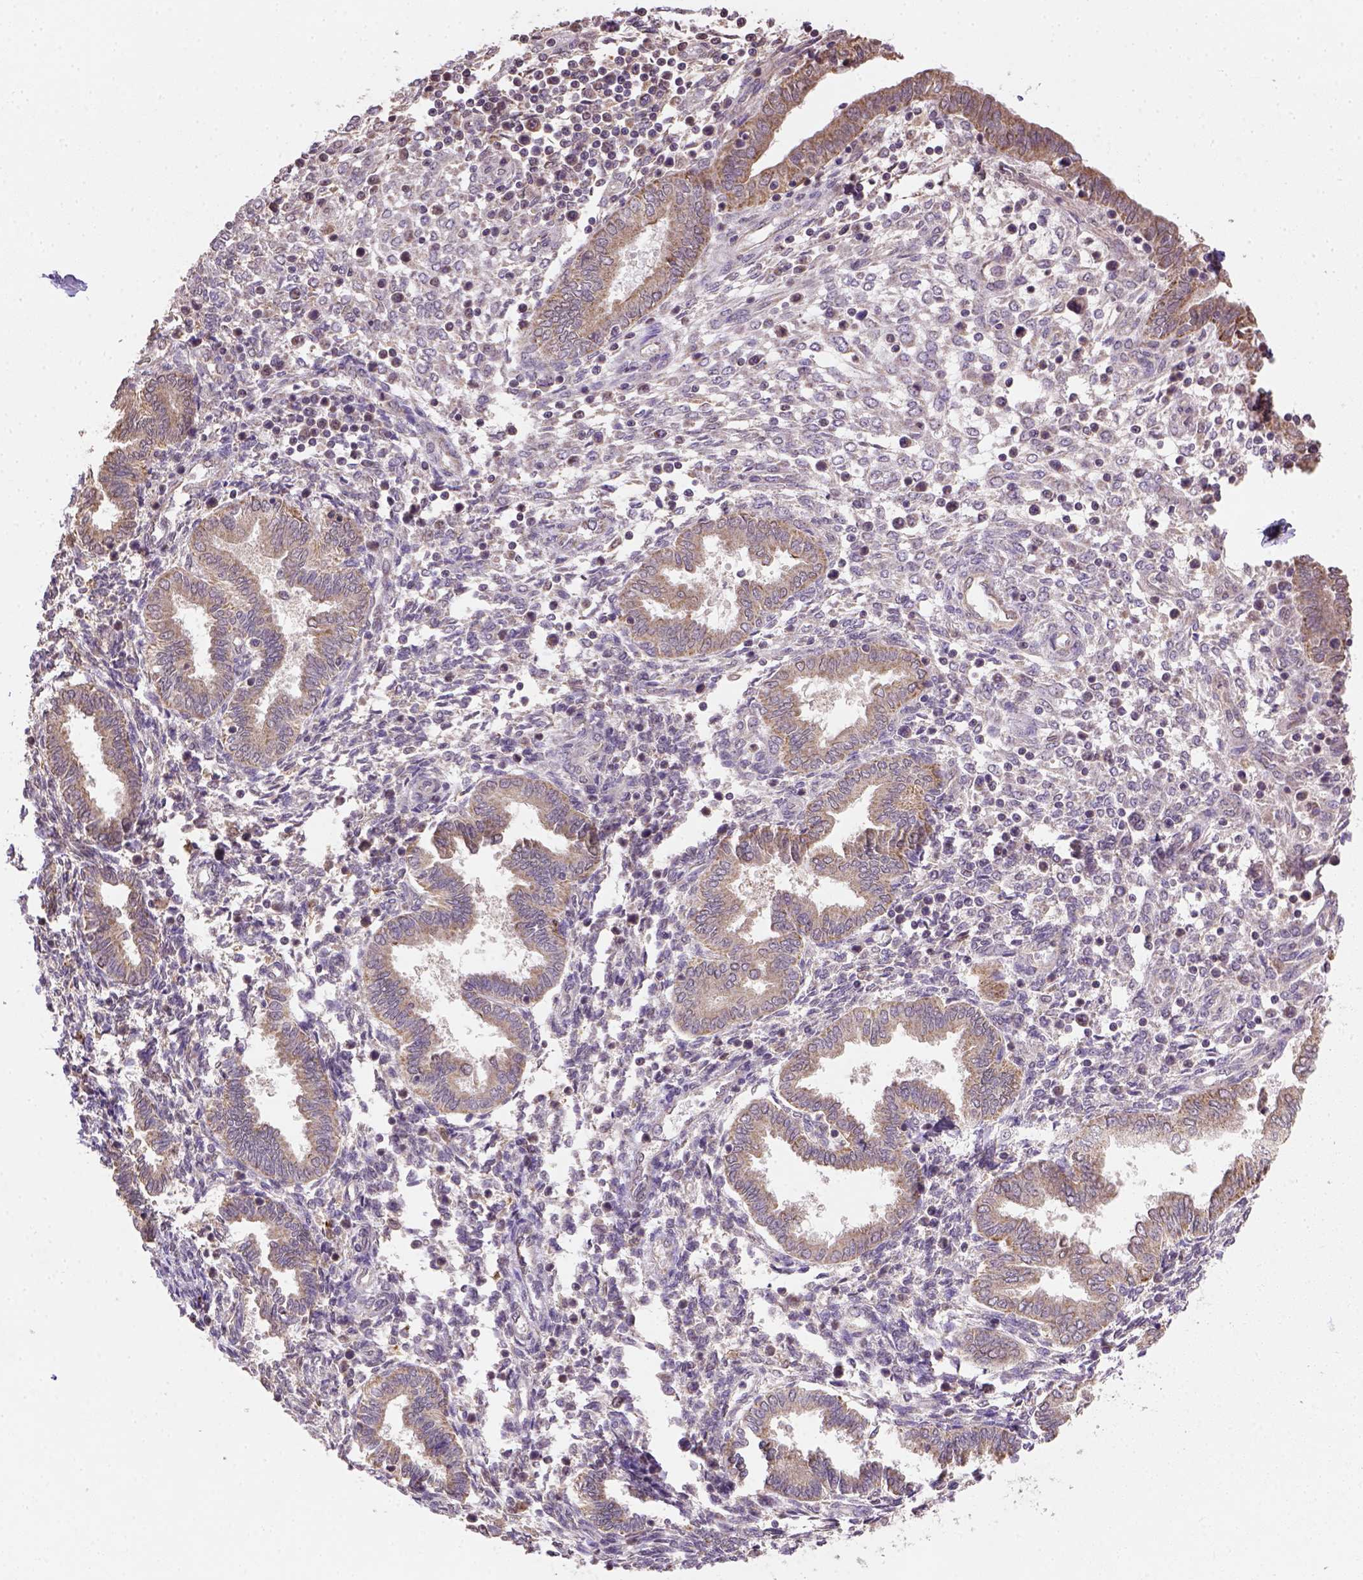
{"staining": {"intensity": "weak", "quantity": "<25%", "location": "cytoplasmic/membranous"}, "tissue": "endometrium", "cell_type": "Cells in endometrial stroma", "image_type": "normal", "snomed": [{"axis": "morphology", "description": "Normal tissue, NOS"}, {"axis": "topography", "description": "Endometrium"}], "caption": "This is an IHC micrograph of normal endometrium. There is no expression in cells in endometrial stroma.", "gene": "NUDT10", "patient": {"sex": "female", "age": 42}}